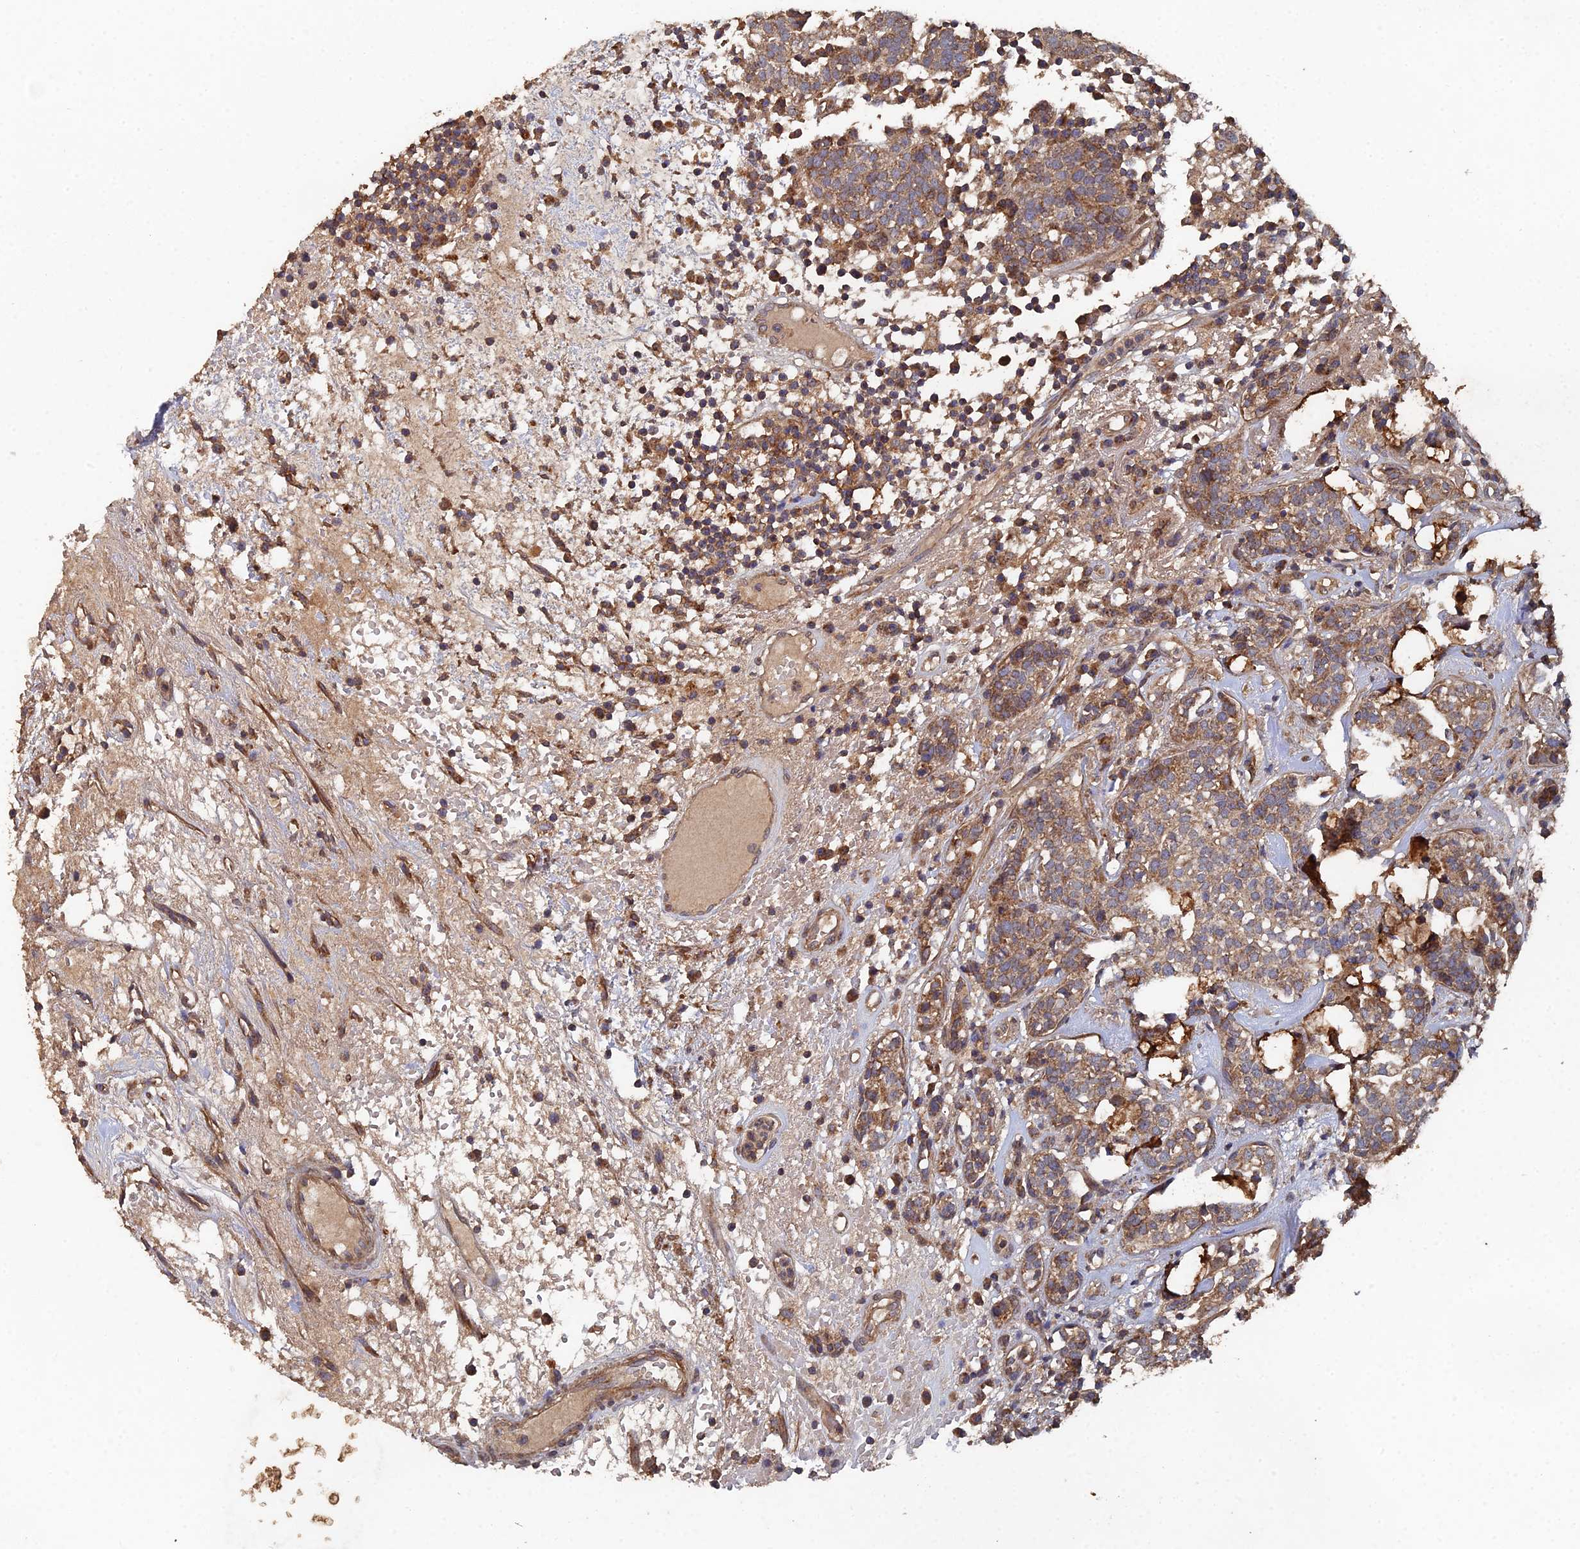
{"staining": {"intensity": "moderate", "quantity": ">75%", "location": "cytoplasmic/membranous"}, "tissue": "head and neck cancer", "cell_type": "Tumor cells", "image_type": "cancer", "snomed": [{"axis": "morphology", "description": "Adenocarcinoma, NOS"}, {"axis": "topography", "description": "Salivary gland"}, {"axis": "topography", "description": "Head-Neck"}], "caption": "Immunohistochemistry photomicrograph of neoplastic tissue: head and neck cancer stained using IHC reveals medium levels of moderate protein expression localized specifically in the cytoplasmic/membranous of tumor cells, appearing as a cytoplasmic/membranous brown color.", "gene": "SPANXN4", "patient": {"sex": "female", "age": 65}}